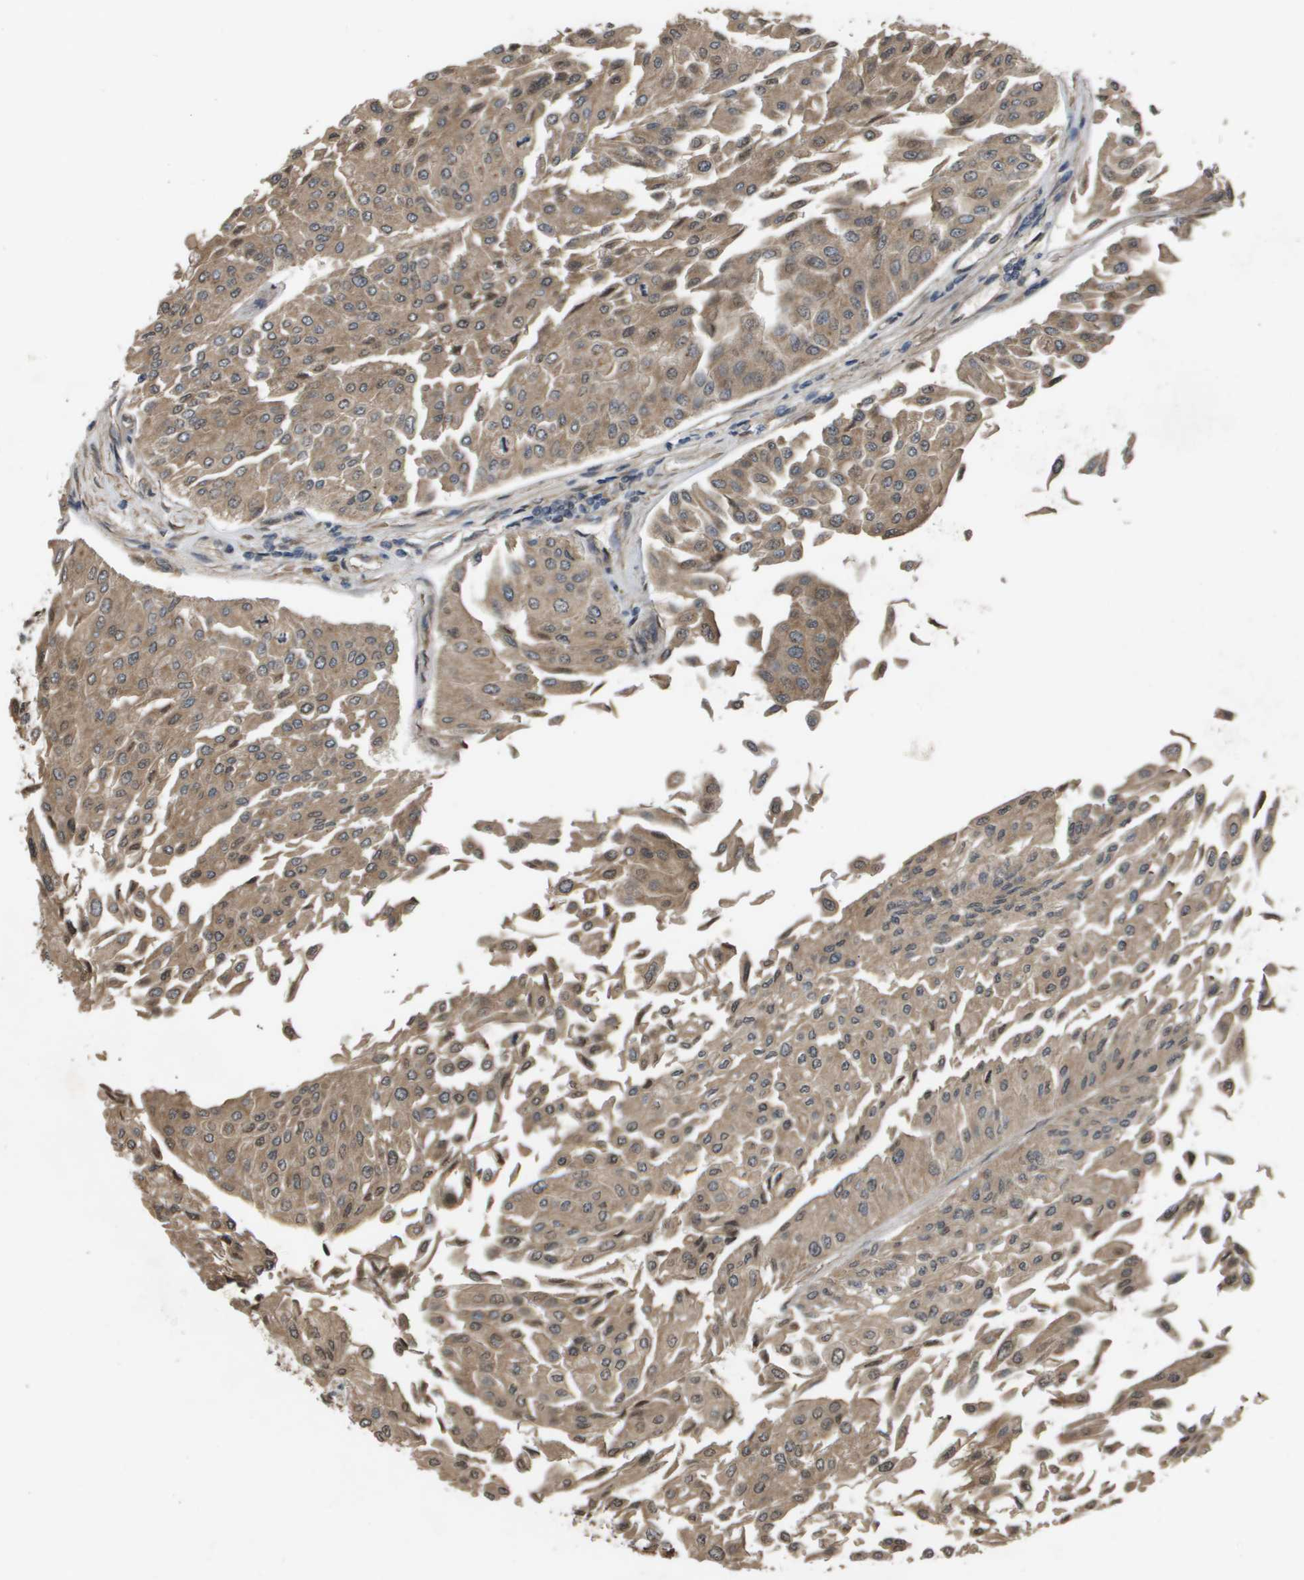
{"staining": {"intensity": "moderate", "quantity": ">75%", "location": "cytoplasmic/membranous"}, "tissue": "urothelial cancer", "cell_type": "Tumor cells", "image_type": "cancer", "snomed": [{"axis": "morphology", "description": "Urothelial carcinoma, Low grade"}, {"axis": "topography", "description": "Urinary bladder"}], "caption": "A photomicrograph of urothelial carcinoma (low-grade) stained for a protein displays moderate cytoplasmic/membranous brown staining in tumor cells.", "gene": "SPTLC1", "patient": {"sex": "male", "age": 67}}